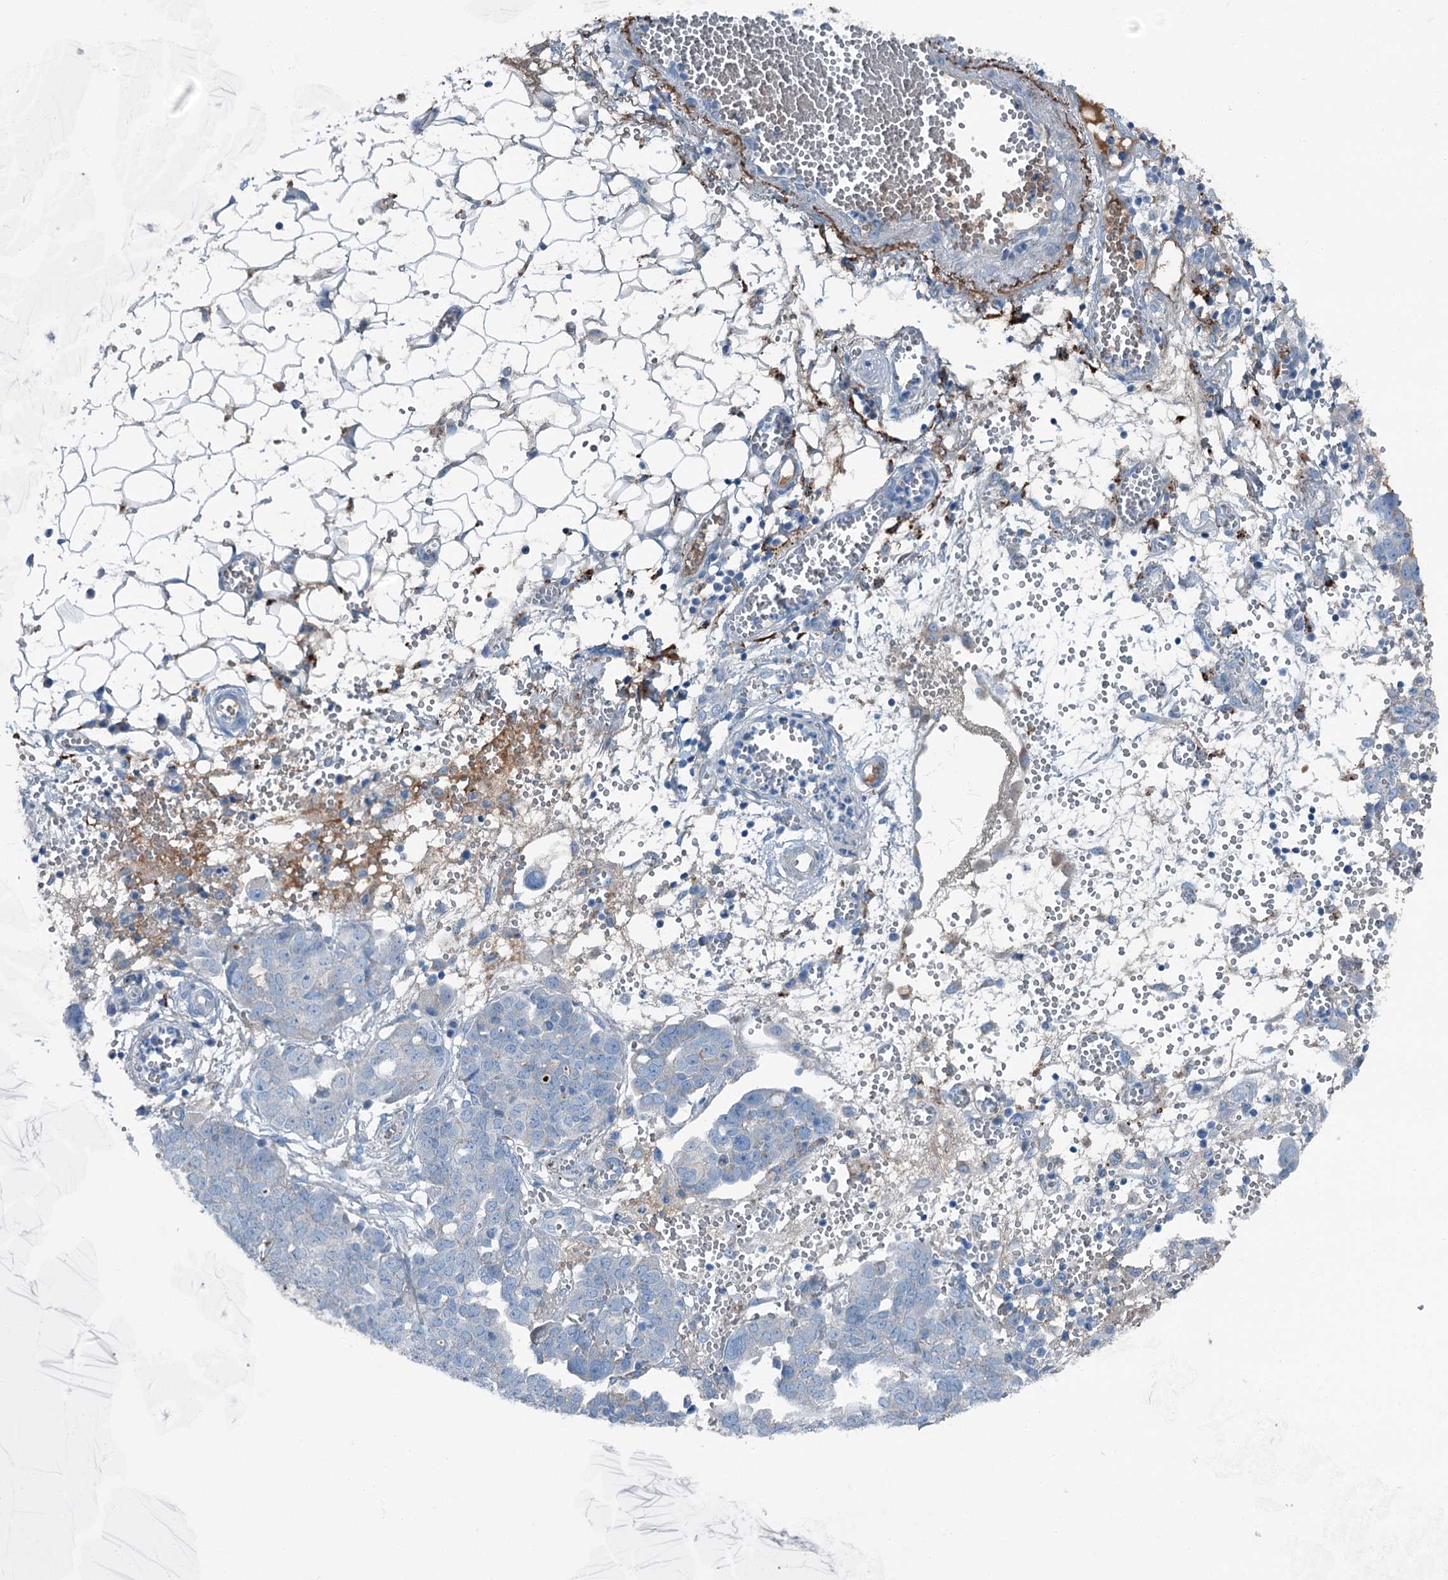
{"staining": {"intensity": "negative", "quantity": "none", "location": "none"}, "tissue": "ovarian cancer", "cell_type": "Tumor cells", "image_type": "cancer", "snomed": [{"axis": "morphology", "description": "Cystadenocarcinoma, serous, NOS"}, {"axis": "topography", "description": "Soft tissue"}, {"axis": "topography", "description": "Ovary"}], "caption": "Immunohistochemistry (IHC) histopathology image of ovarian serous cystadenocarcinoma stained for a protein (brown), which displays no staining in tumor cells. Nuclei are stained in blue.", "gene": "AXL", "patient": {"sex": "female", "age": 57}}